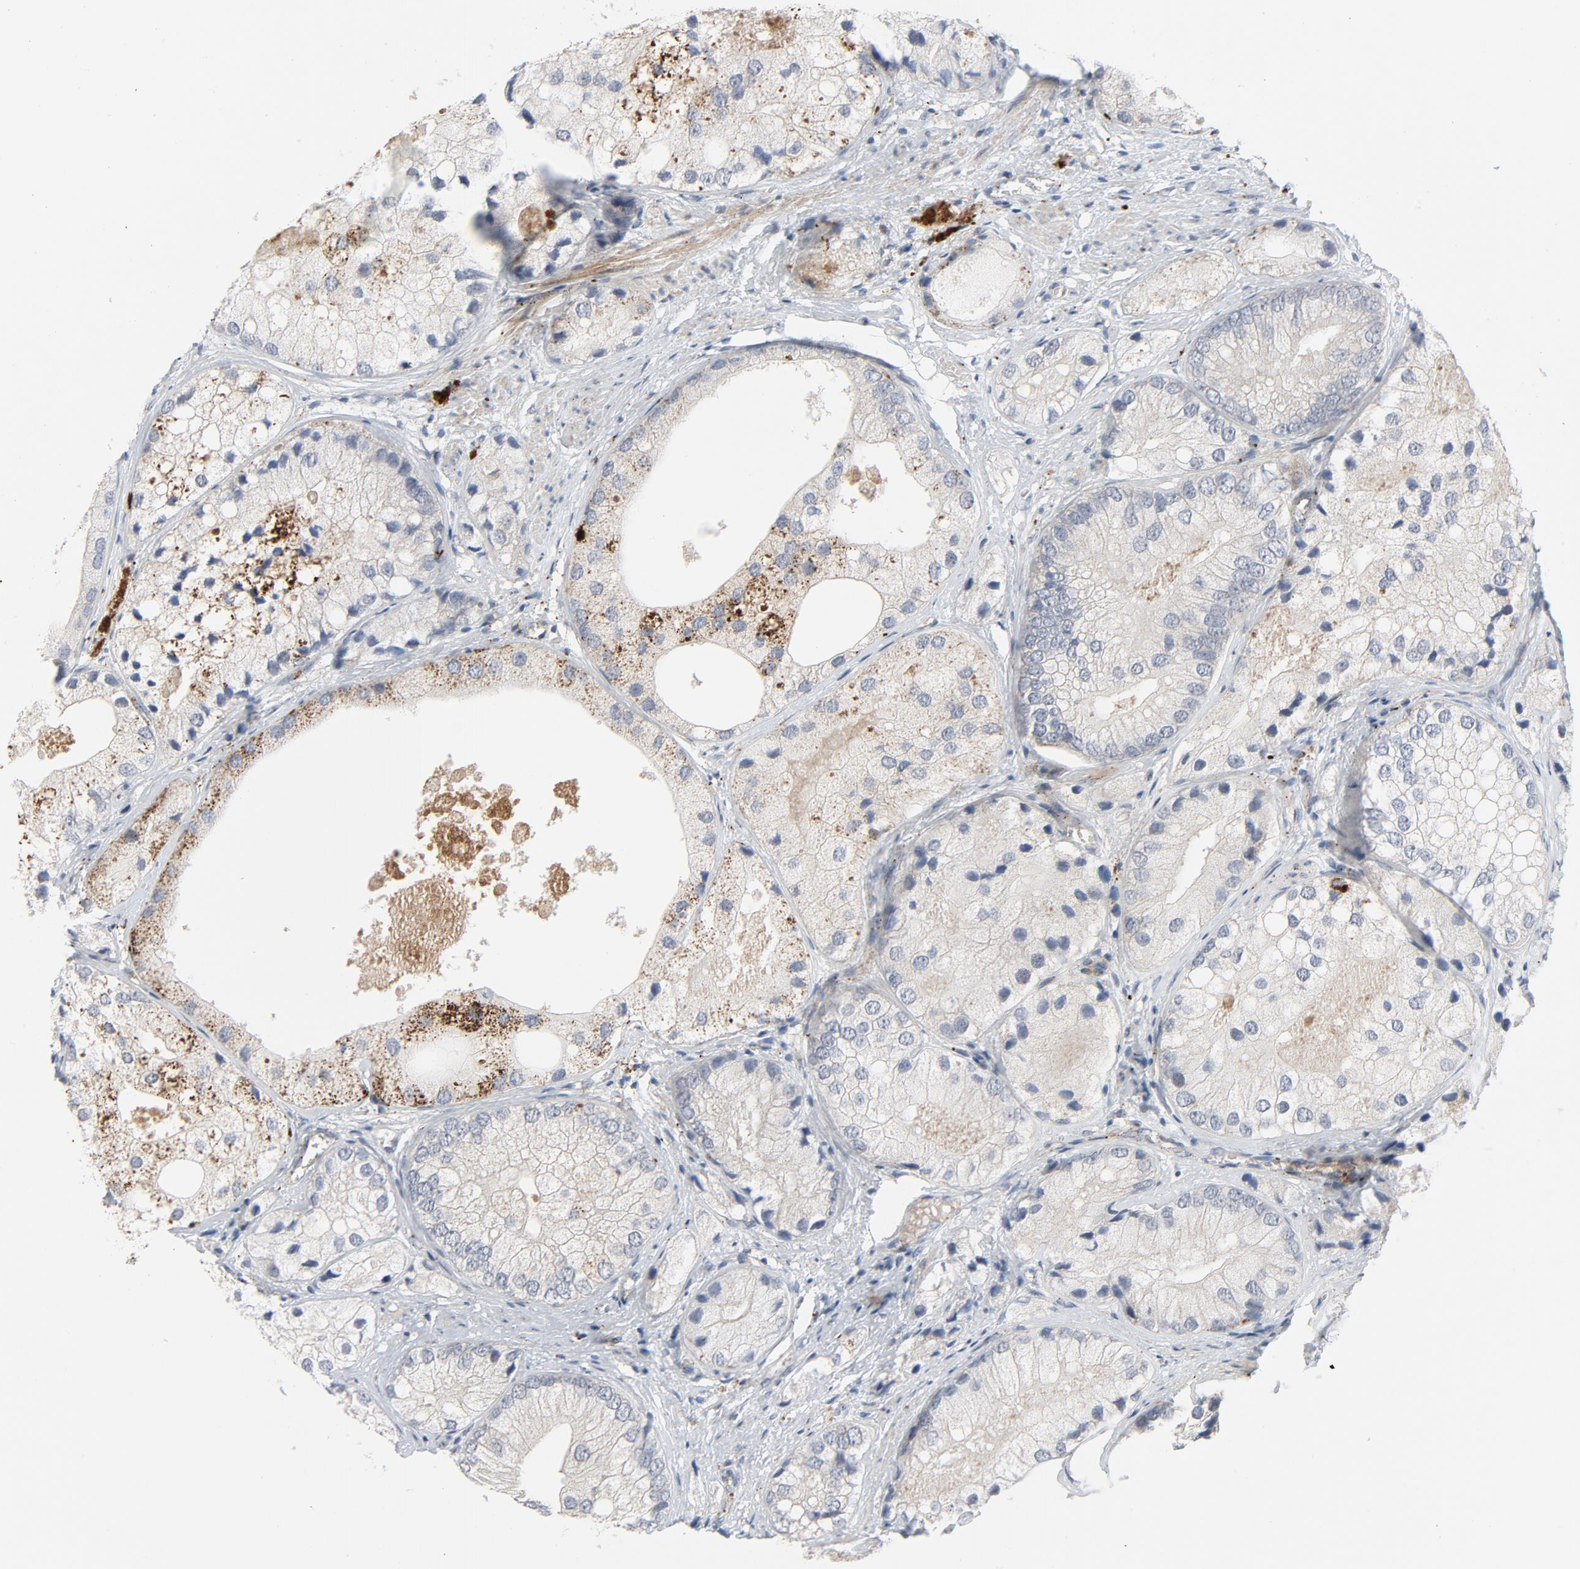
{"staining": {"intensity": "moderate", "quantity": "25%-75%", "location": "cytoplasmic/membranous"}, "tissue": "prostate cancer", "cell_type": "Tumor cells", "image_type": "cancer", "snomed": [{"axis": "morphology", "description": "Adenocarcinoma, Low grade"}, {"axis": "topography", "description": "Prostate"}], "caption": "The immunohistochemical stain highlights moderate cytoplasmic/membranous expression in tumor cells of prostate cancer tissue.", "gene": "AKT2", "patient": {"sex": "male", "age": 69}}